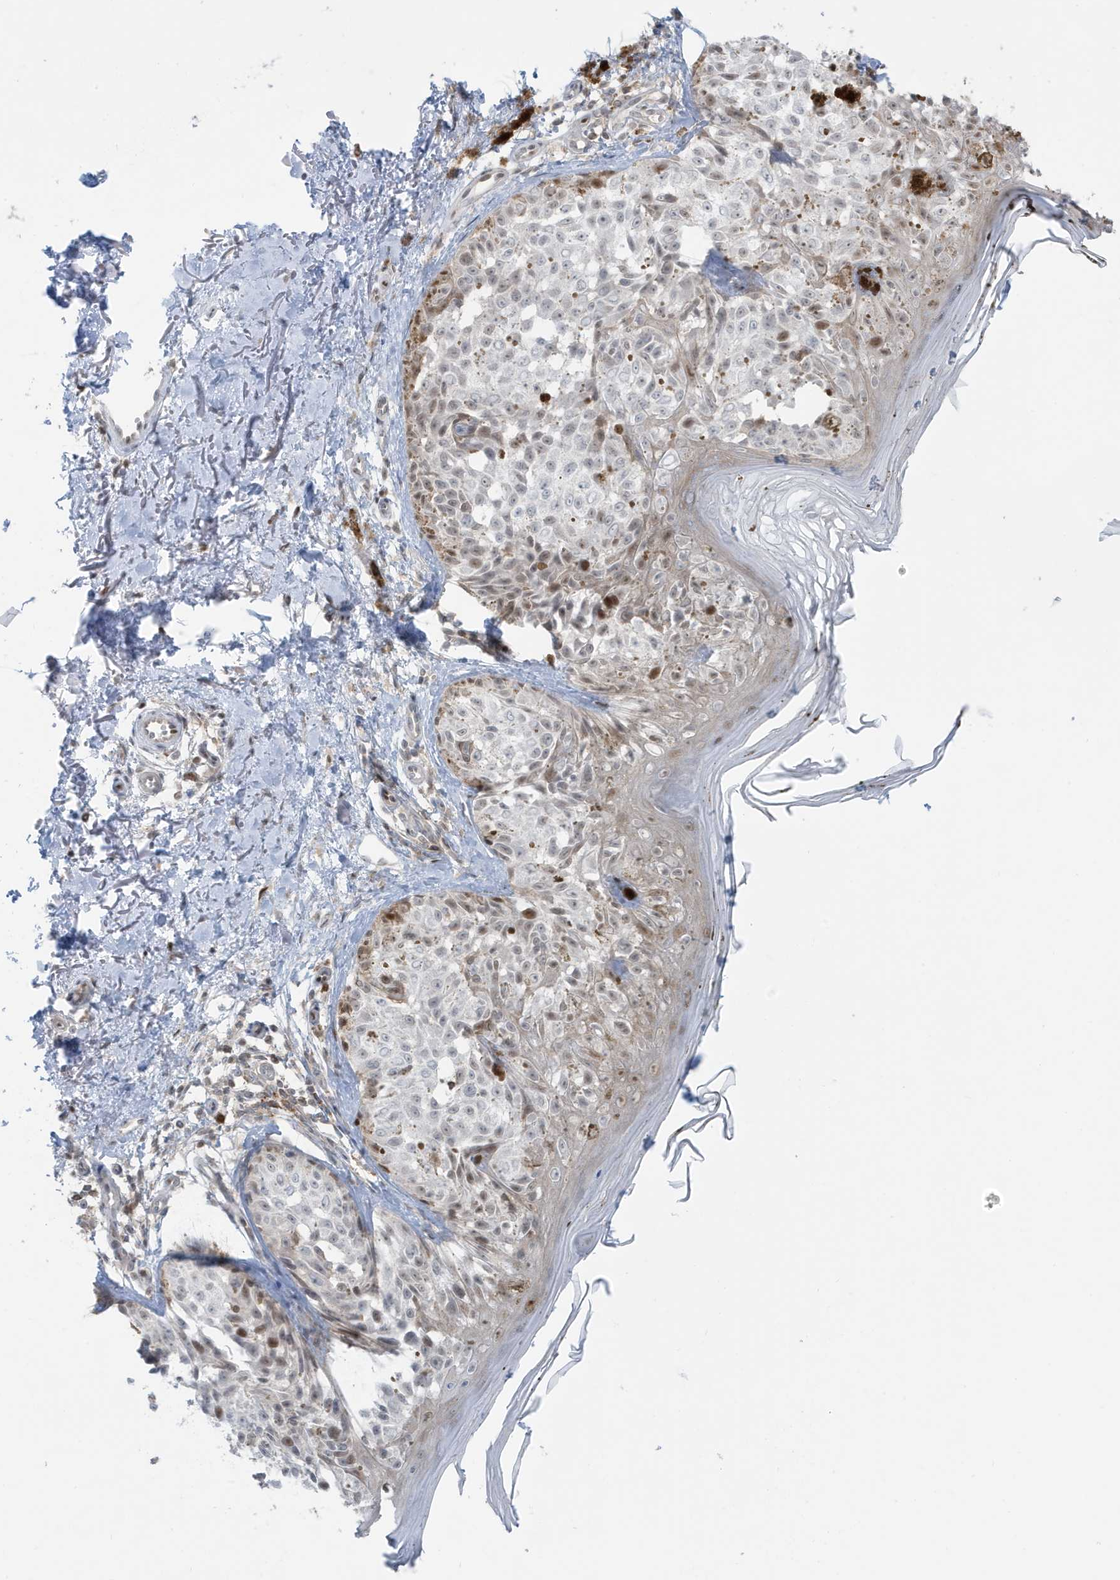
{"staining": {"intensity": "negative", "quantity": "none", "location": "none"}, "tissue": "melanoma", "cell_type": "Tumor cells", "image_type": "cancer", "snomed": [{"axis": "morphology", "description": "Malignant melanoma, NOS"}, {"axis": "topography", "description": "Skin"}], "caption": "Immunohistochemical staining of human malignant melanoma displays no significant staining in tumor cells.", "gene": "OGA", "patient": {"sex": "female", "age": 50}}